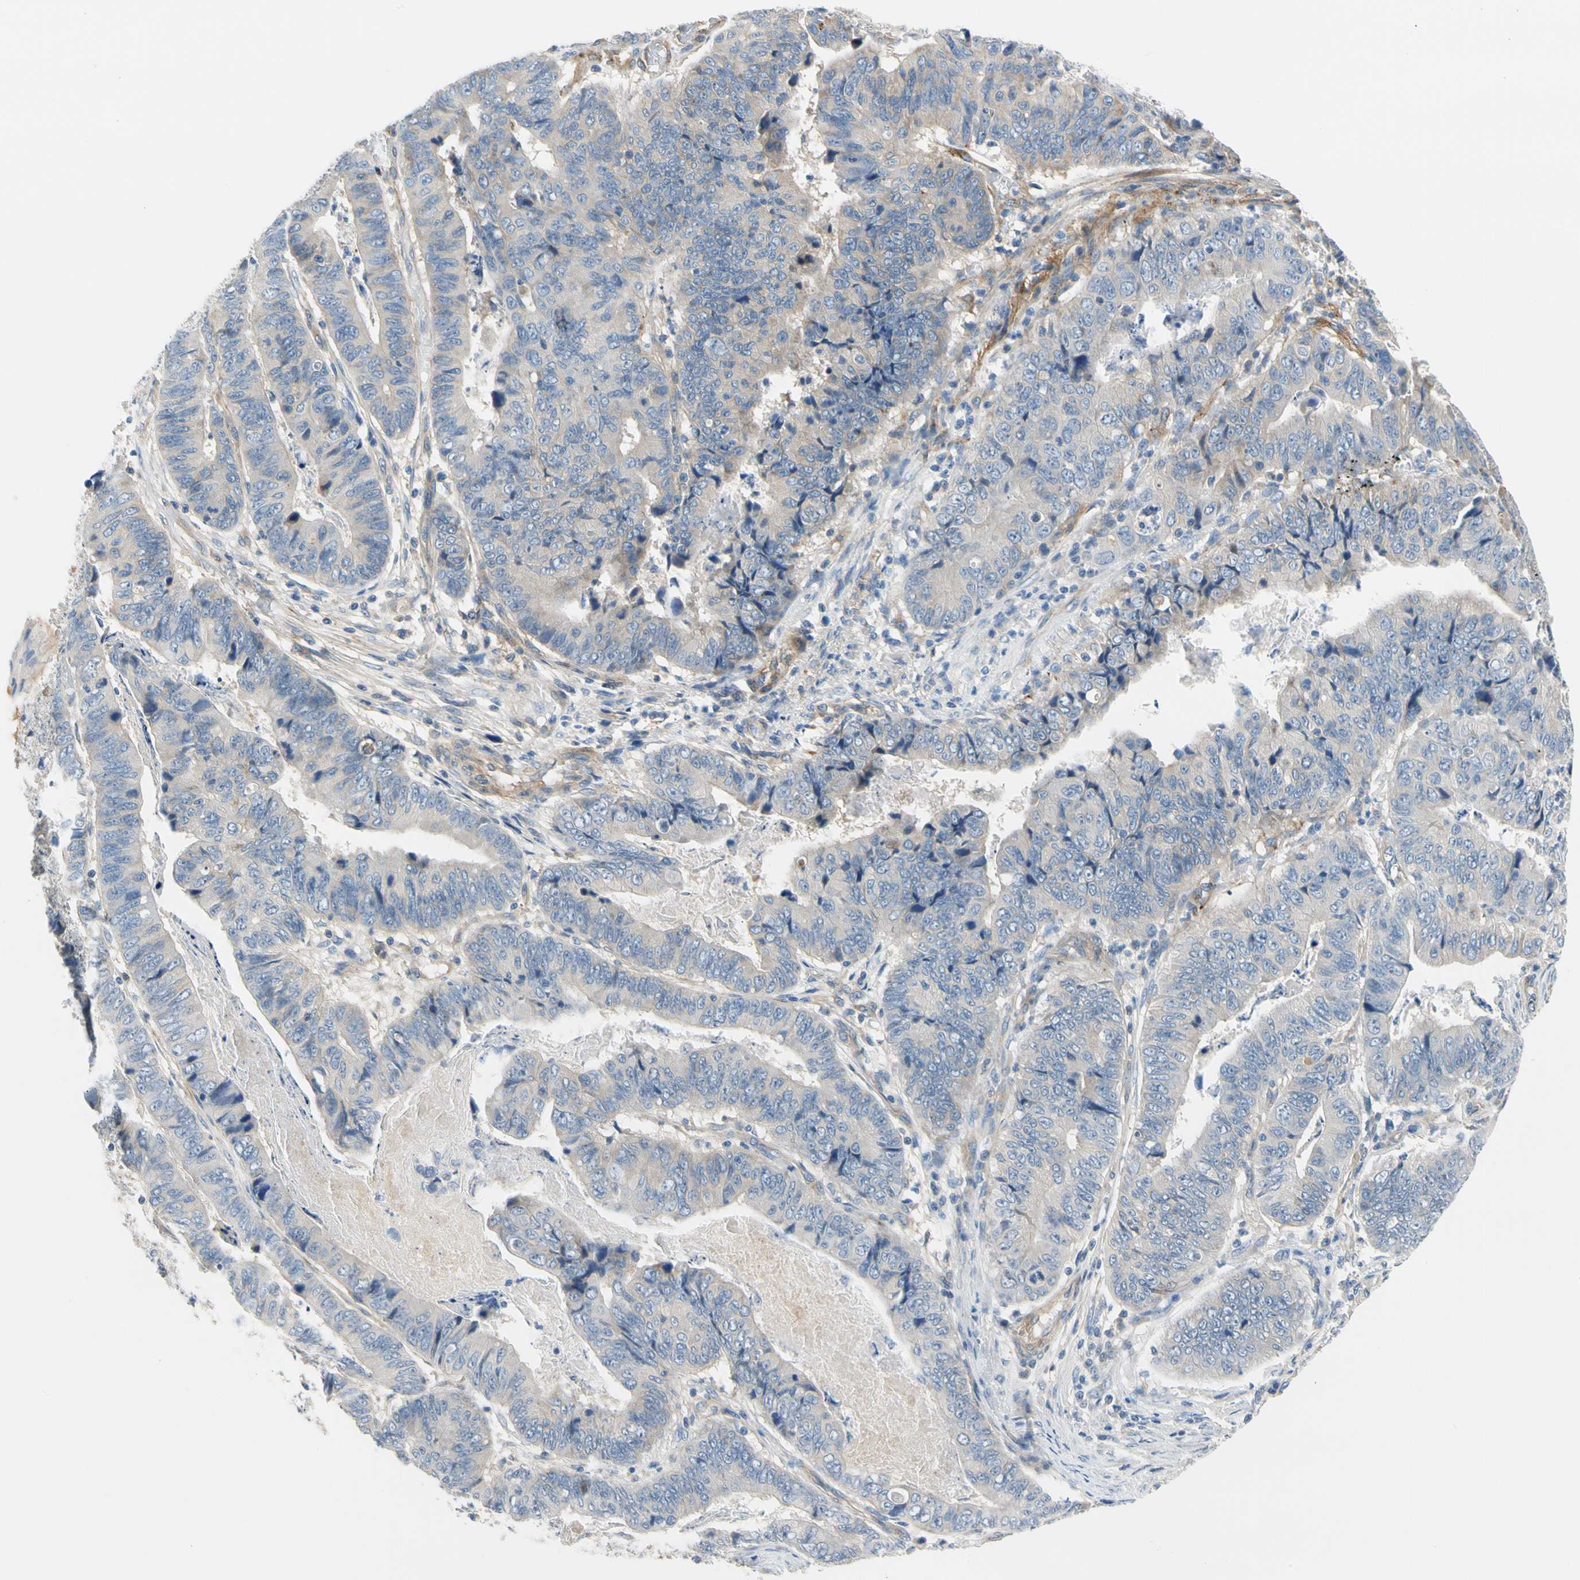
{"staining": {"intensity": "weak", "quantity": "<25%", "location": "cytoplasmic/membranous"}, "tissue": "stomach cancer", "cell_type": "Tumor cells", "image_type": "cancer", "snomed": [{"axis": "morphology", "description": "Adenocarcinoma, NOS"}, {"axis": "topography", "description": "Stomach, lower"}], "caption": "Stomach cancer stained for a protein using immunohistochemistry shows no staining tumor cells.", "gene": "ENTREP3", "patient": {"sex": "male", "age": 77}}